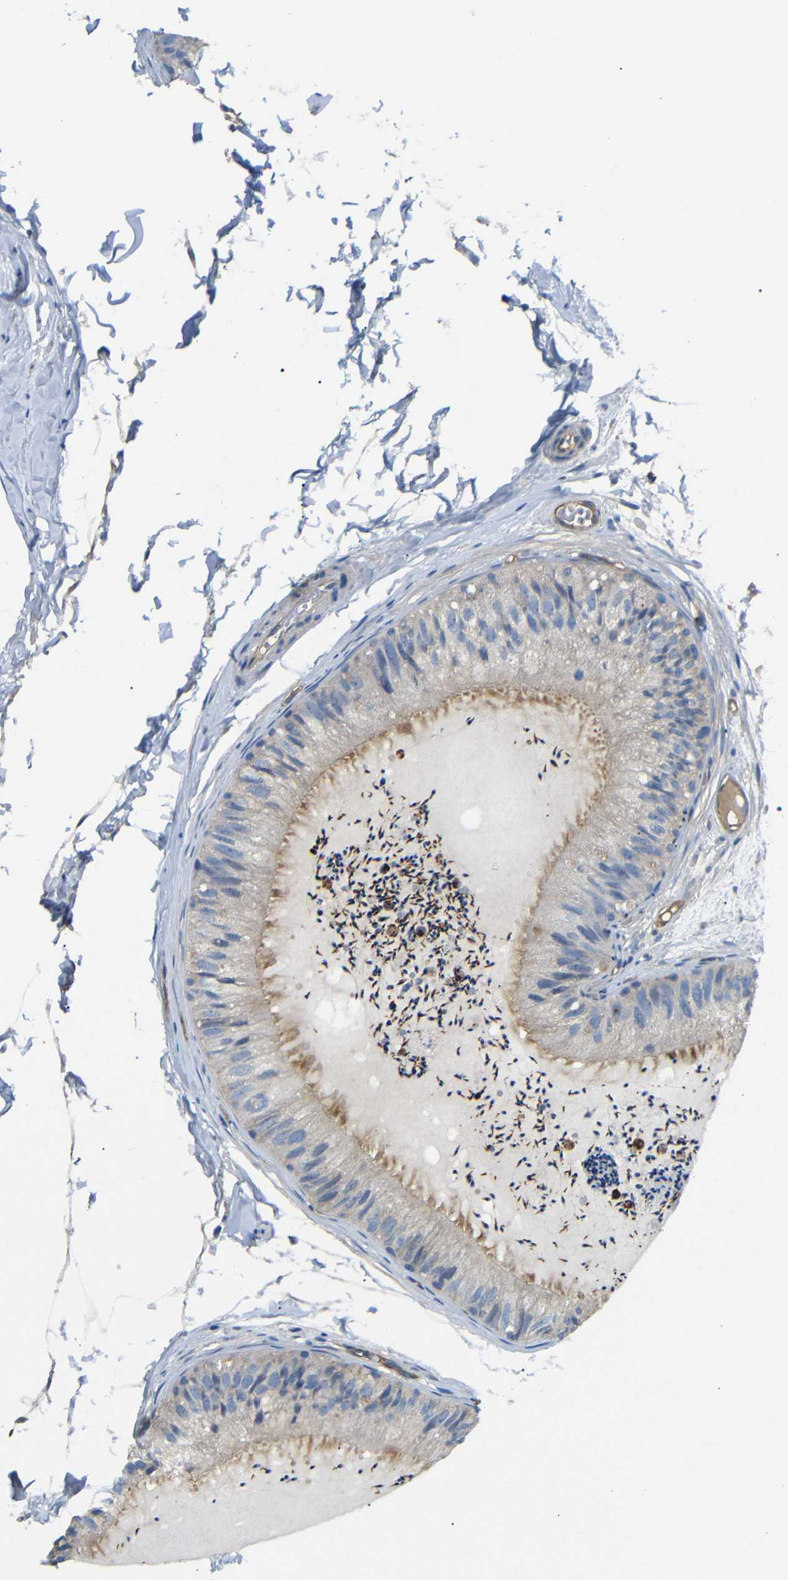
{"staining": {"intensity": "moderate", "quantity": ">75%", "location": "cytoplasmic/membranous"}, "tissue": "epididymis", "cell_type": "Glandular cells", "image_type": "normal", "snomed": [{"axis": "morphology", "description": "Normal tissue, NOS"}, {"axis": "topography", "description": "Epididymis"}], "caption": "The photomicrograph exhibits a brown stain indicating the presence of a protein in the cytoplasmic/membranous of glandular cells in epididymis.", "gene": "MYO1B", "patient": {"sex": "male", "age": 31}}